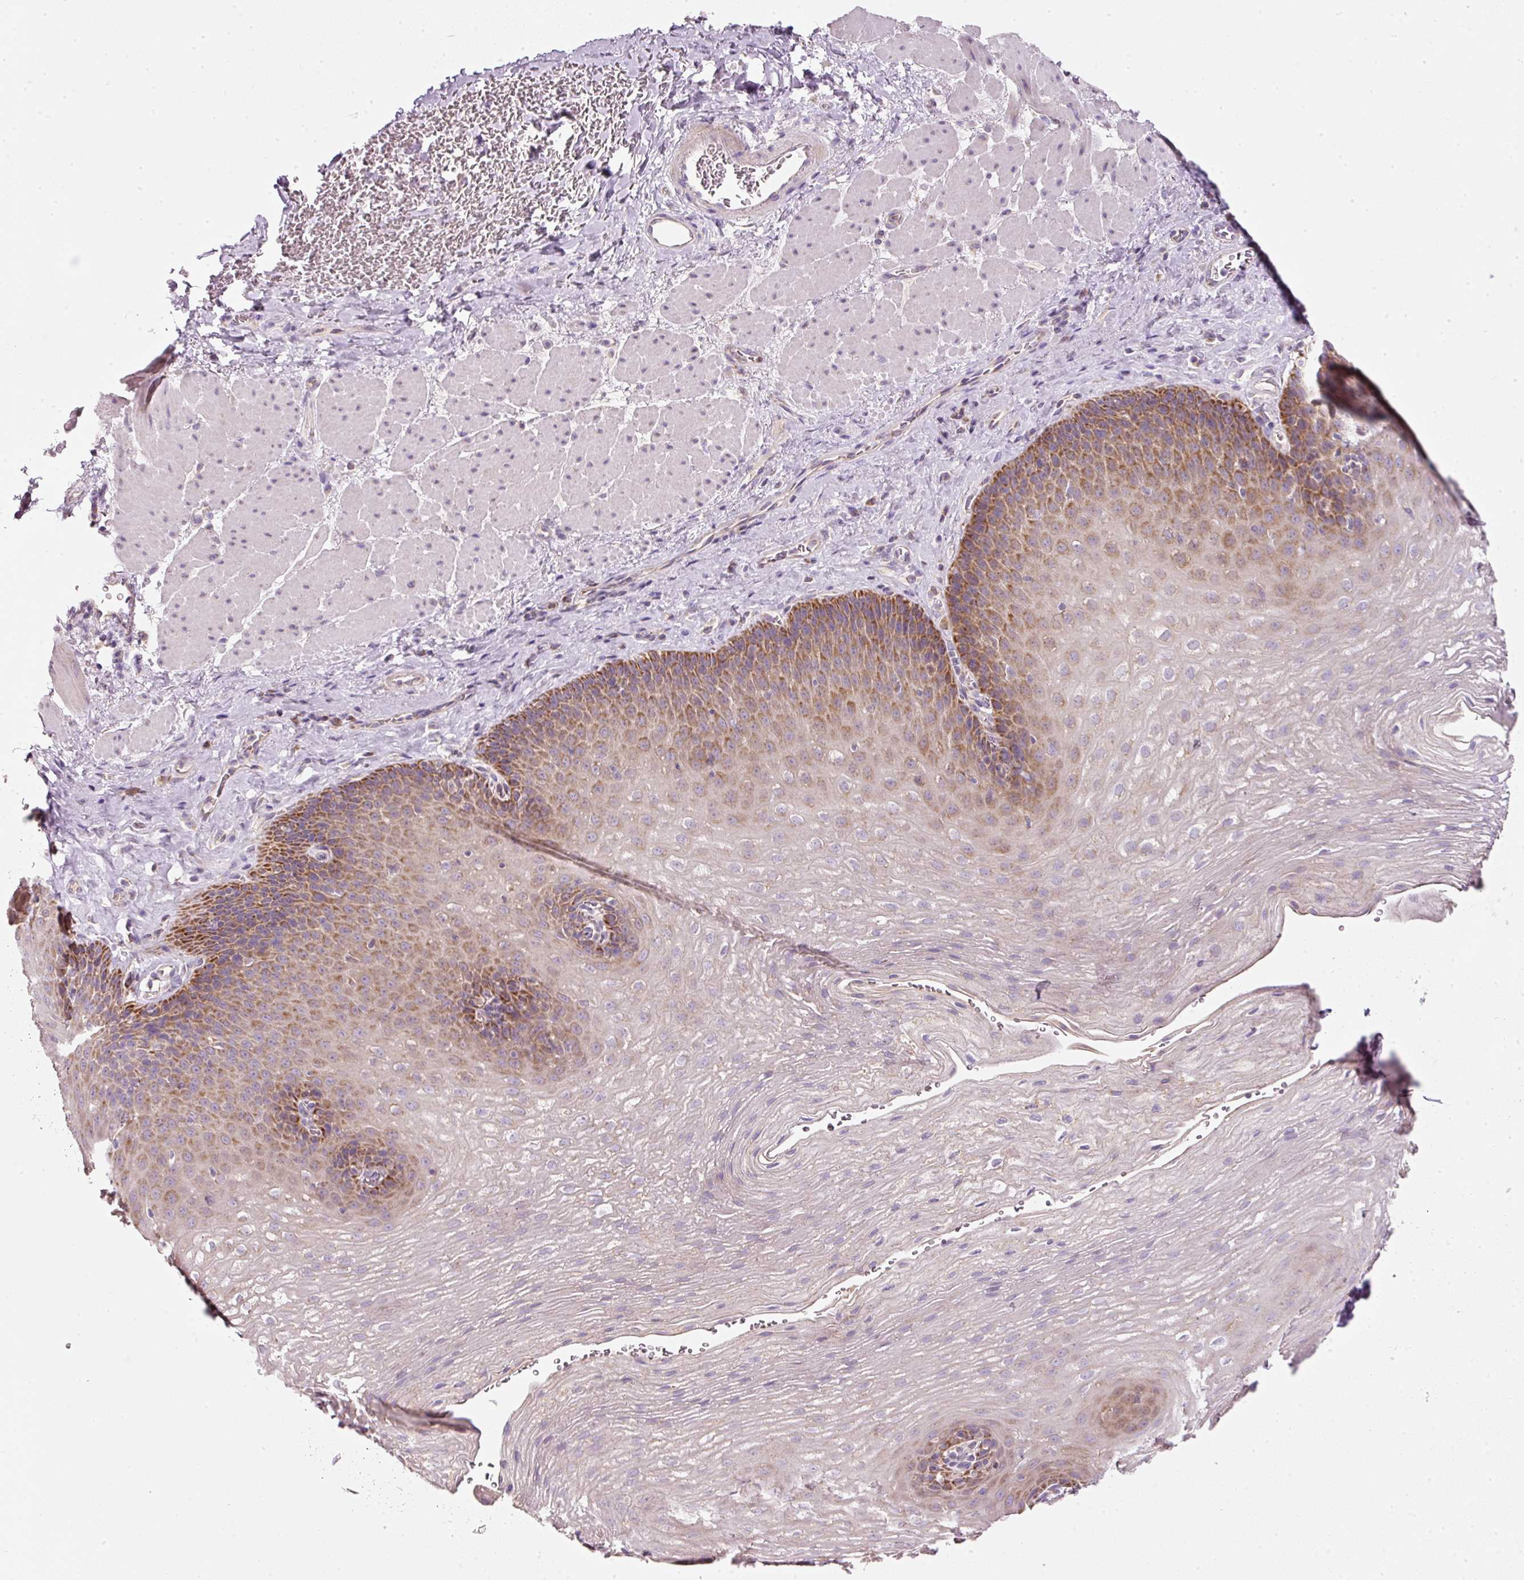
{"staining": {"intensity": "moderate", "quantity": "25%-75%", "location": "cytoplasmic/membranous"}, "tissue": "esophagus", "cell_type": "Squamous epithelial cells", "image_type": "normal", "snomed": [{"axis": "morphology", "description": "Normal tissue, NOS"}, {"axis": "topography", "description": "Esophagus"}], "caption": "Squamous epithelial cells display medium levels of moderate cytoplasmic/membranous expression in about 25%-75% of cells in normal human esophagus.", "gene": "NDUFA1", "patient": {"sex": "female", "age": 66}}